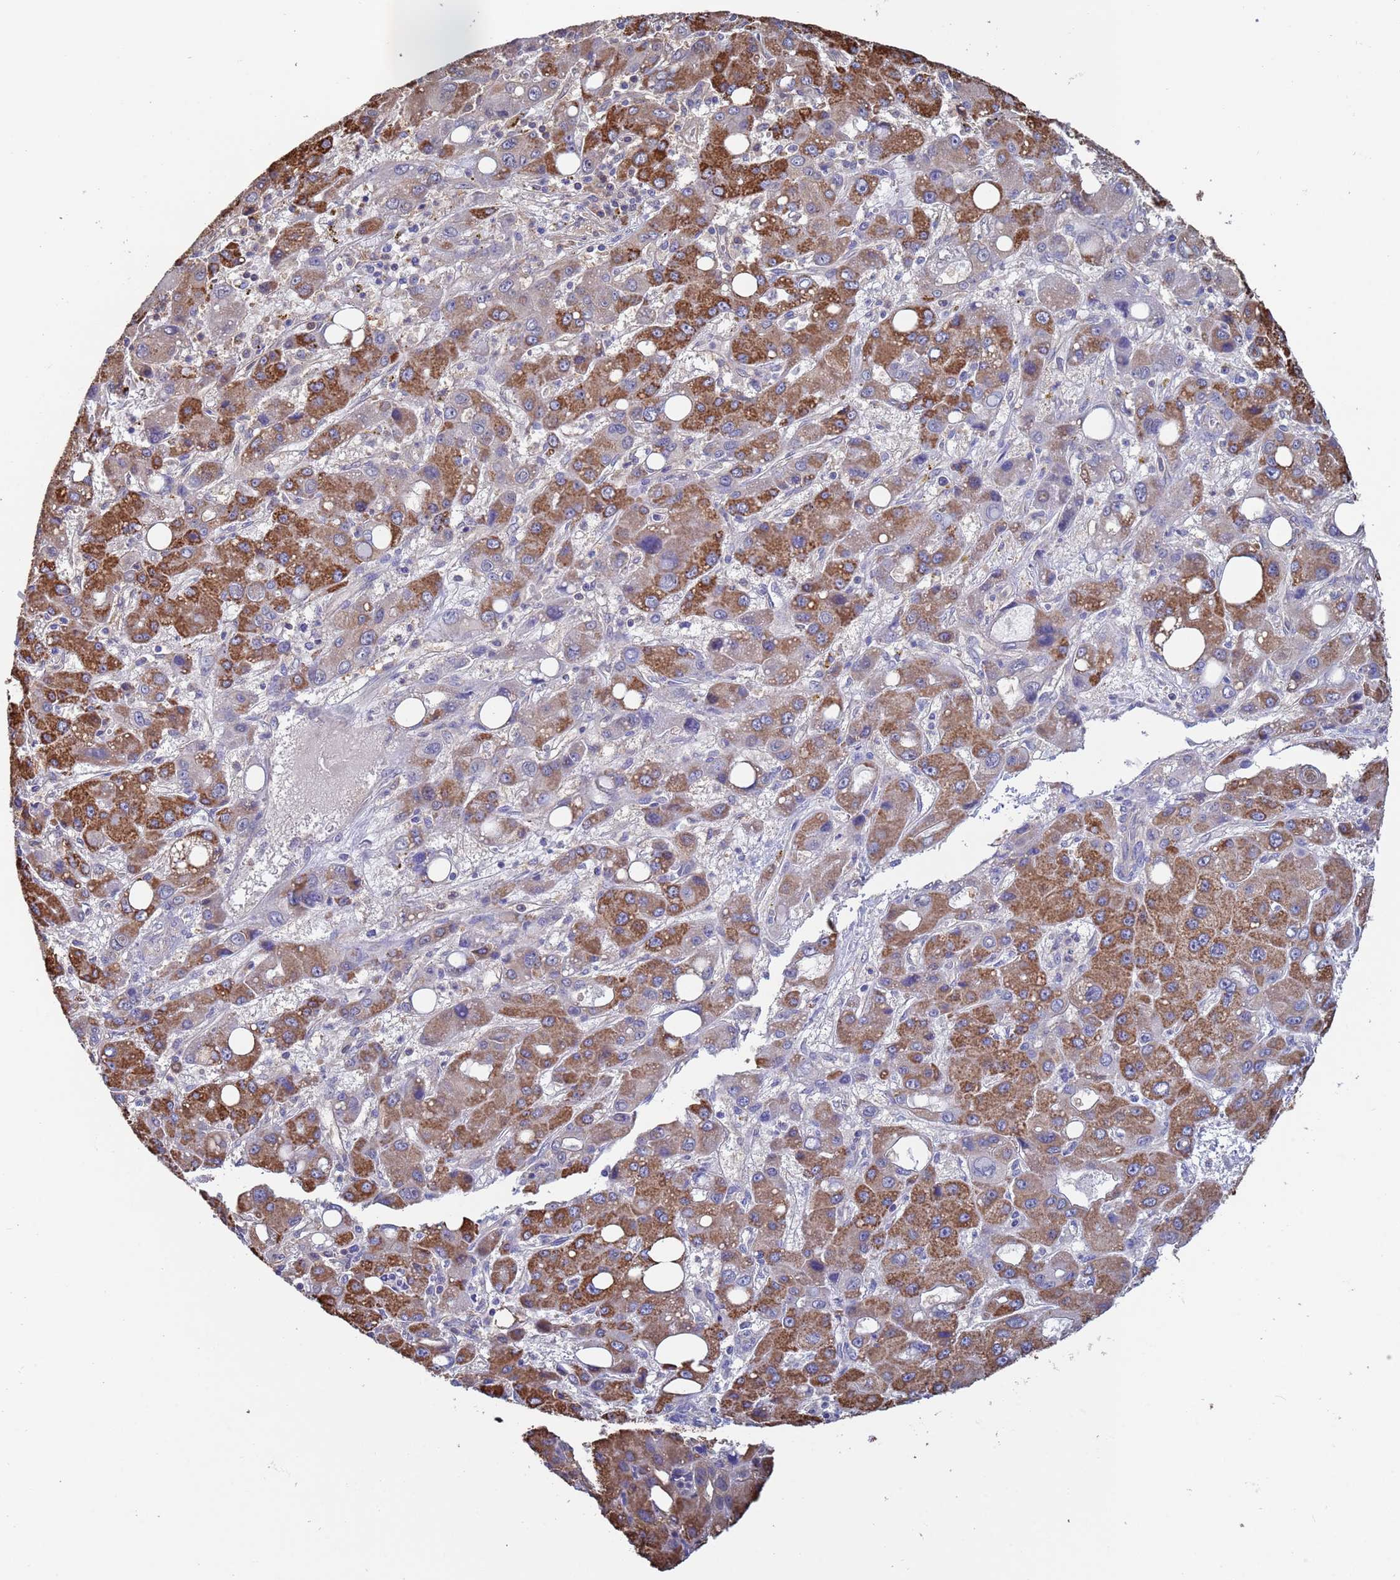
{"staining": {"intensity": "moderate", "quantity": ">75%", "location": "cytoplasmic/membranous"}, "tissue": "liver cancer", "cell_type": "Tumor cells", "image_type": "cancer", "snomed": [{"axis": "morphology", "description": "Carcinoma, Hepatocellular, NOS"}, {"axis": "topography", "description": "Liver"}], "caption": "Moderate cytoplasmic/membranous protein expression is appreciated in about >75% of tumor cells in liver cancer (hepatocellular carcinoma).", "gene": "FAM25A", "patient": {"sex": "male", "age": 55}}